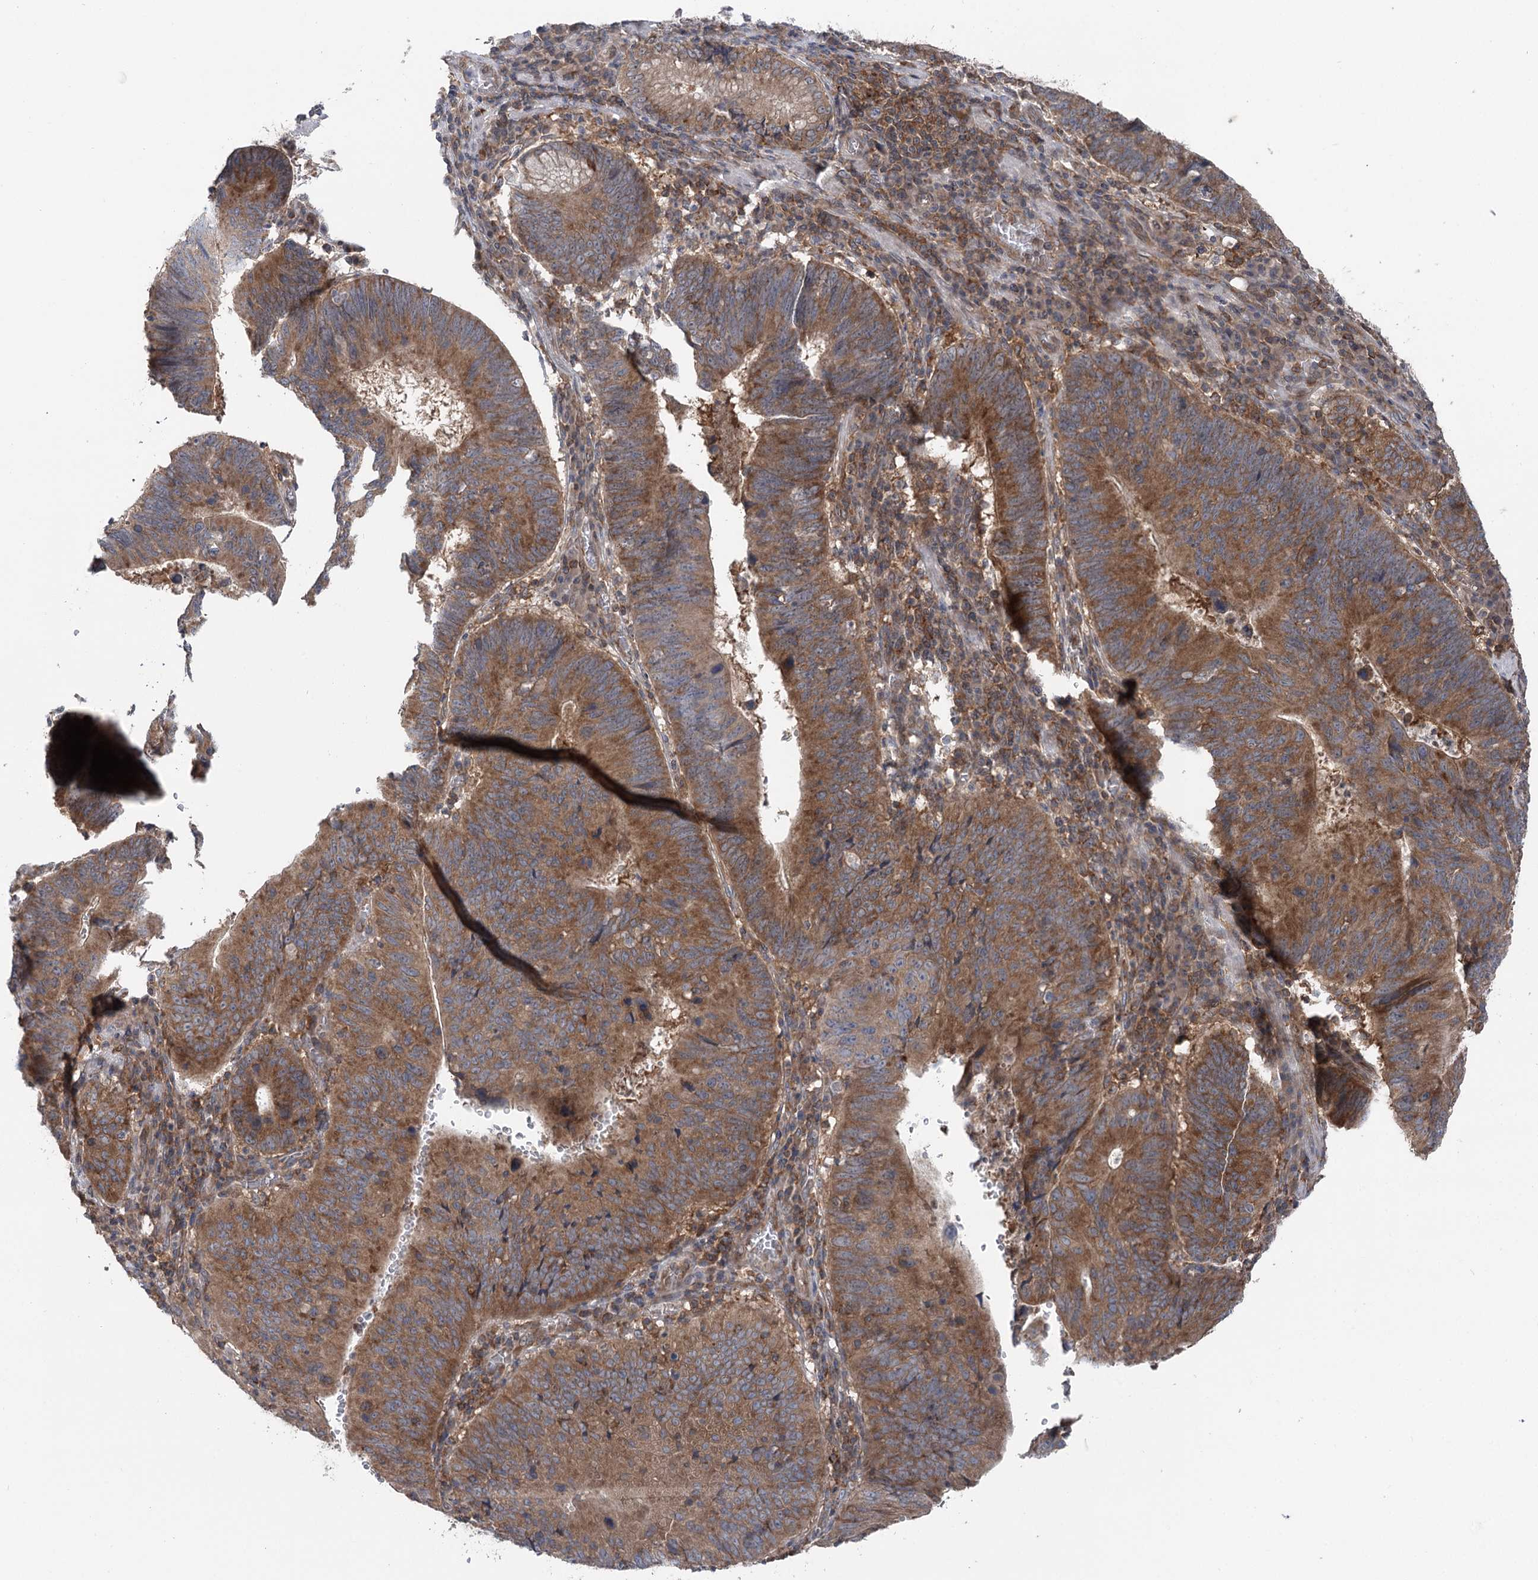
{"staining": {"intensity": "moderate", "quantity": ">75%", "location": "cytoplasmic/membranous"}, "tissue": "stomach cancer", "cell_type": "Tumor cells", "image_type": "cancer", "snomed": [{"axis": "morphology", "description": "Adenocarcinoma, NOS"}, {"axis": "topography", "description": "Stomach"}], "caption": "High-power microscopy captured an IHC photomicrograph of stomach cancer (adenocarcinoma), revealing moderate cytoplasmic/membranous positivity in approximately >75% of tumor cells.", "gene": "PPP1R21", "patient": {"sex": "male", "age": 59}}